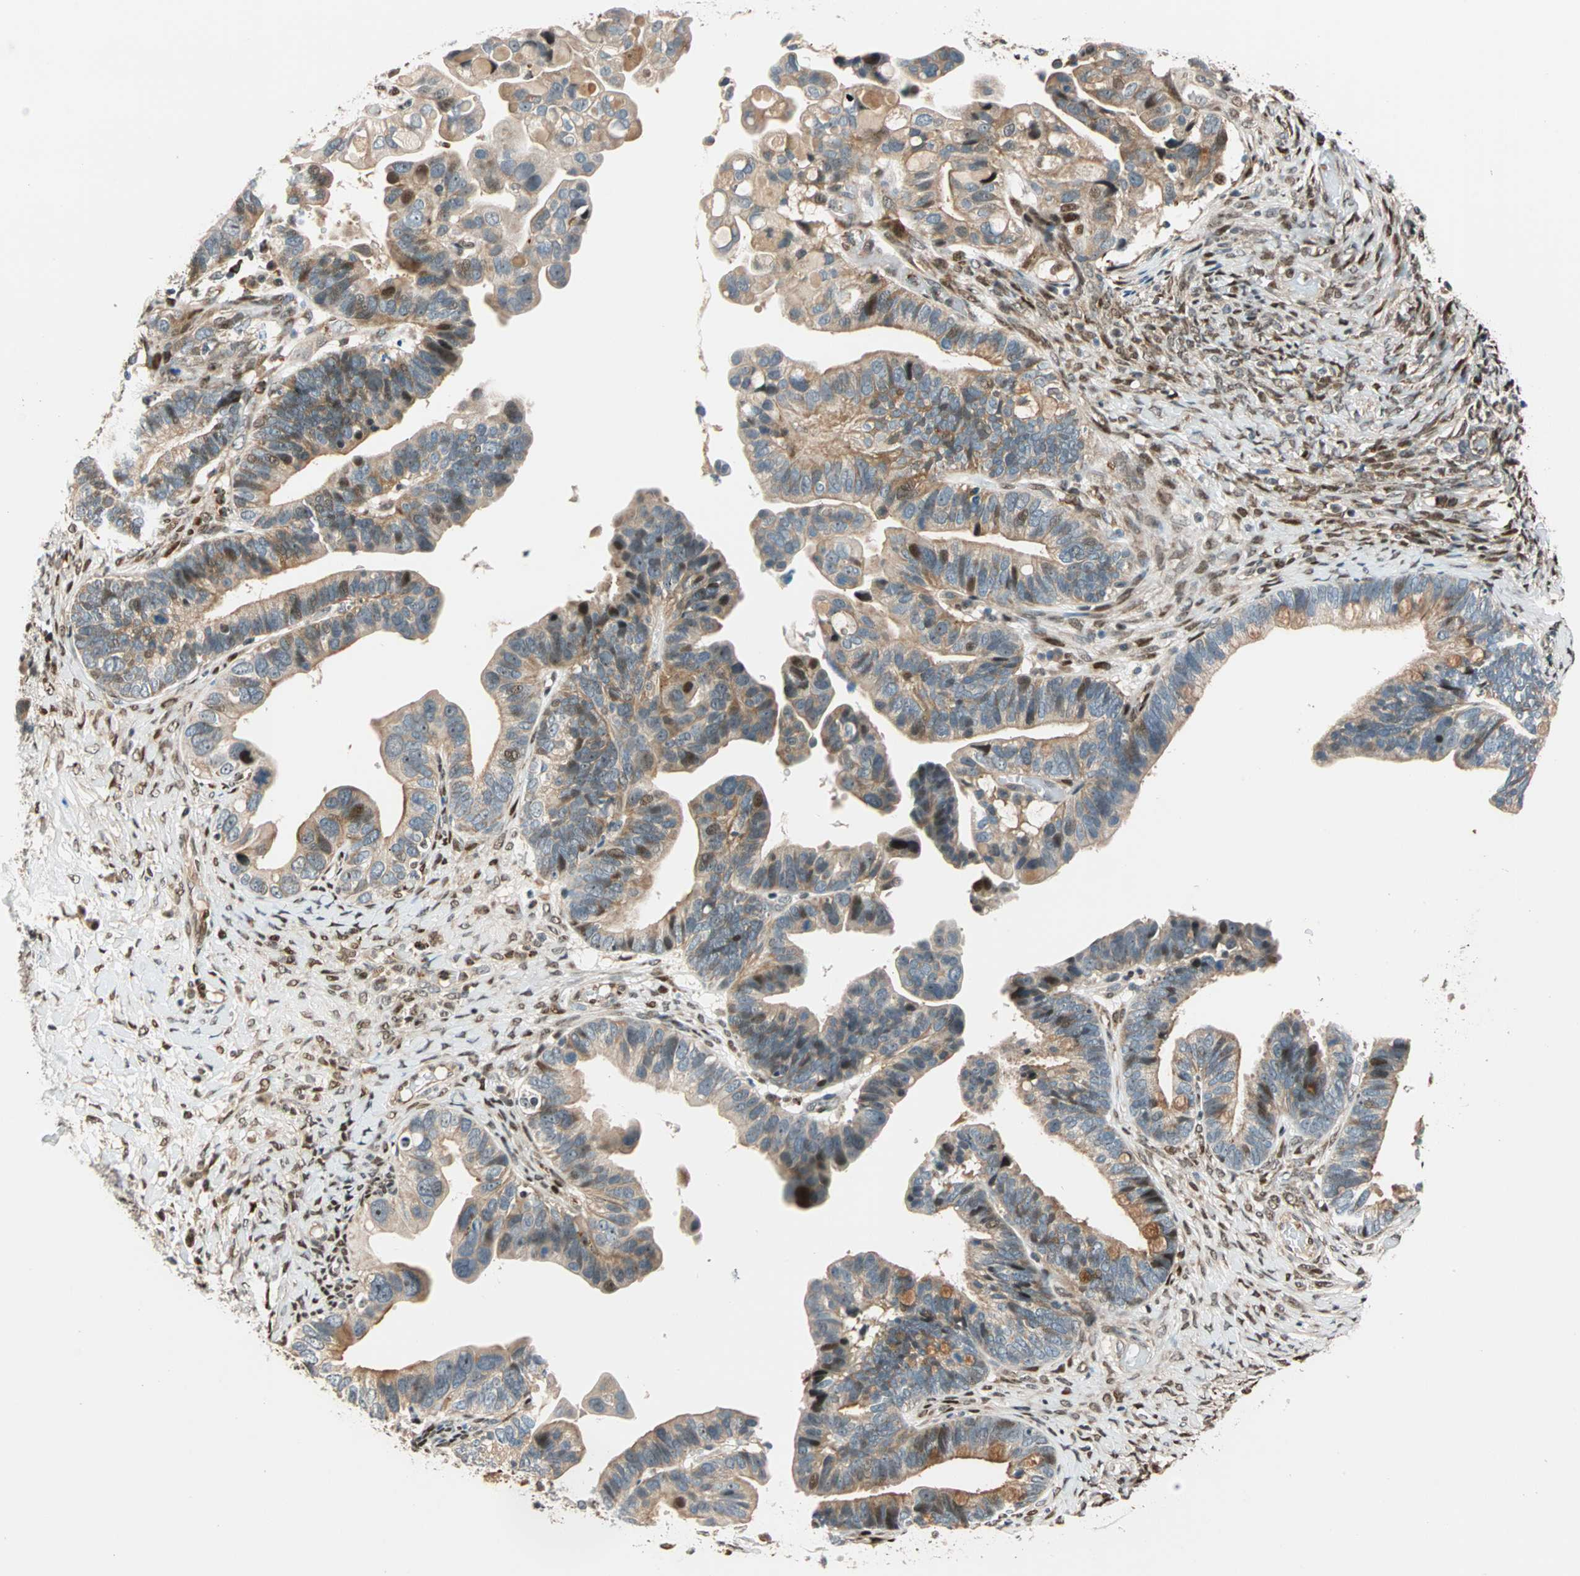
{"staining": {"intensity": "moderate", "quantity": ">75%", "location": "cytoplasmic/membranous,nuclear"}, "tissue": "ovarian cancer", "cell_type": "Tumor cells", "image_type": "cancer", "snomed": [{"axis": "morphology", "description": "Cystadenocarcinoma, serous, NOS"}, {"axis": "topography", "description": "Ovary"}], "caption": "Protein expression analysis of human ovarian cancer reveals moderate cytoplasmic/membranous and nuclear positivity in about >75% of tumor cells. Nuclei are stained in blue.", "gene": "HECW1", "patient": {"sex": "female", "age": 56}}